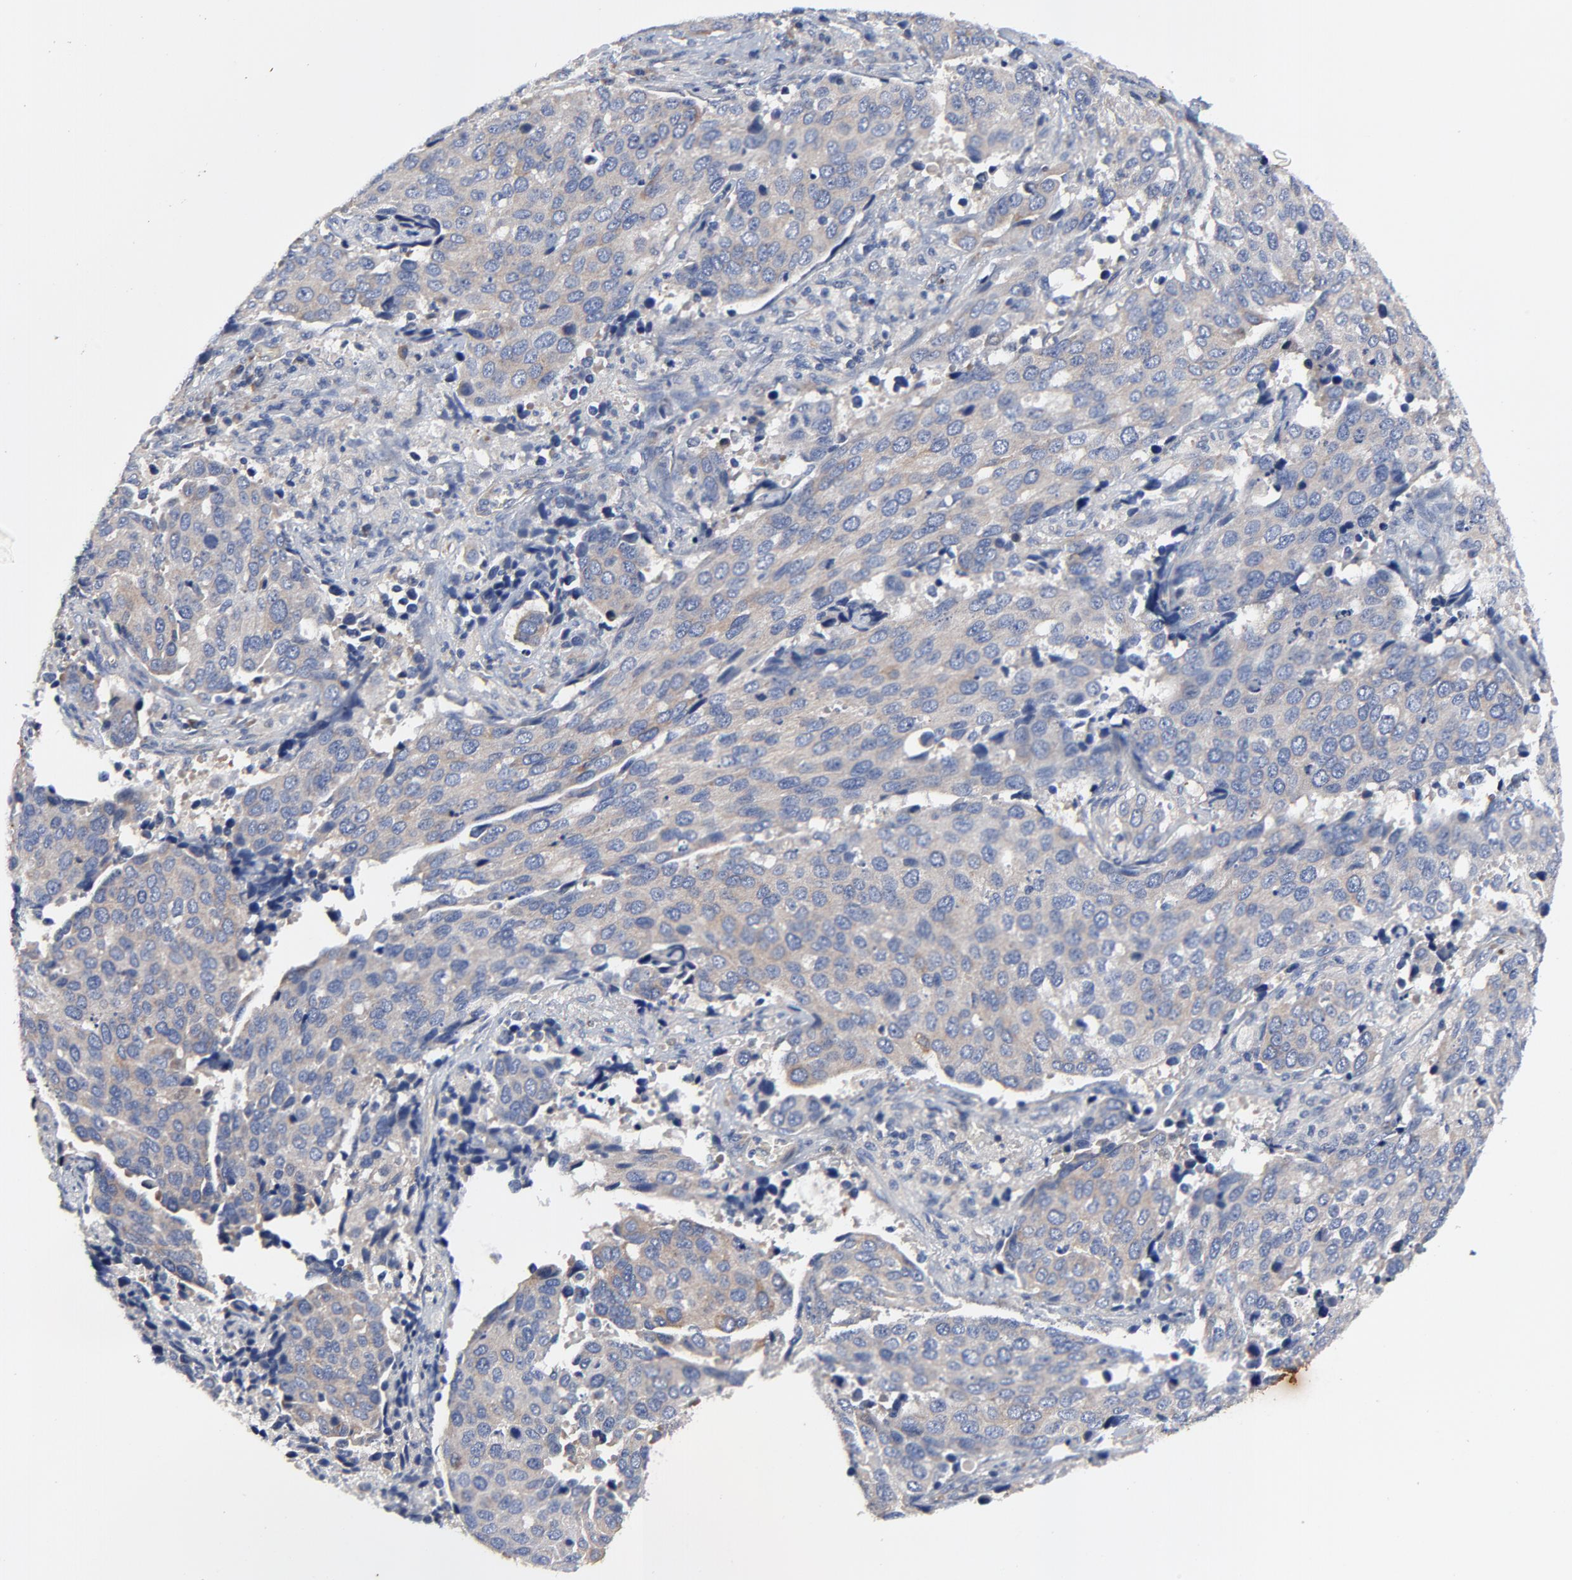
{"staining": {"intensity": "weak", "quantity": "25%-75%", "location": "cytoplasmic/membranous"}, "tissue": "cervical cancer", "cell_type": "Tumor cells", "image_type": "cancer", "snomed": [{"axis": "morphology", "description": "Squamous cell carcinoma, NOS"}, {"axis": "topography", "description": "Cervix"}], "caption": "This is a histology image of immunohistochemistry staining of cervical squamous cell carcinoma, which shows weak positivity in the cytoplasmic/membranous of tumor cells.", "gene": "VAV2", "patient": {"sex": "female", "age": 54}}